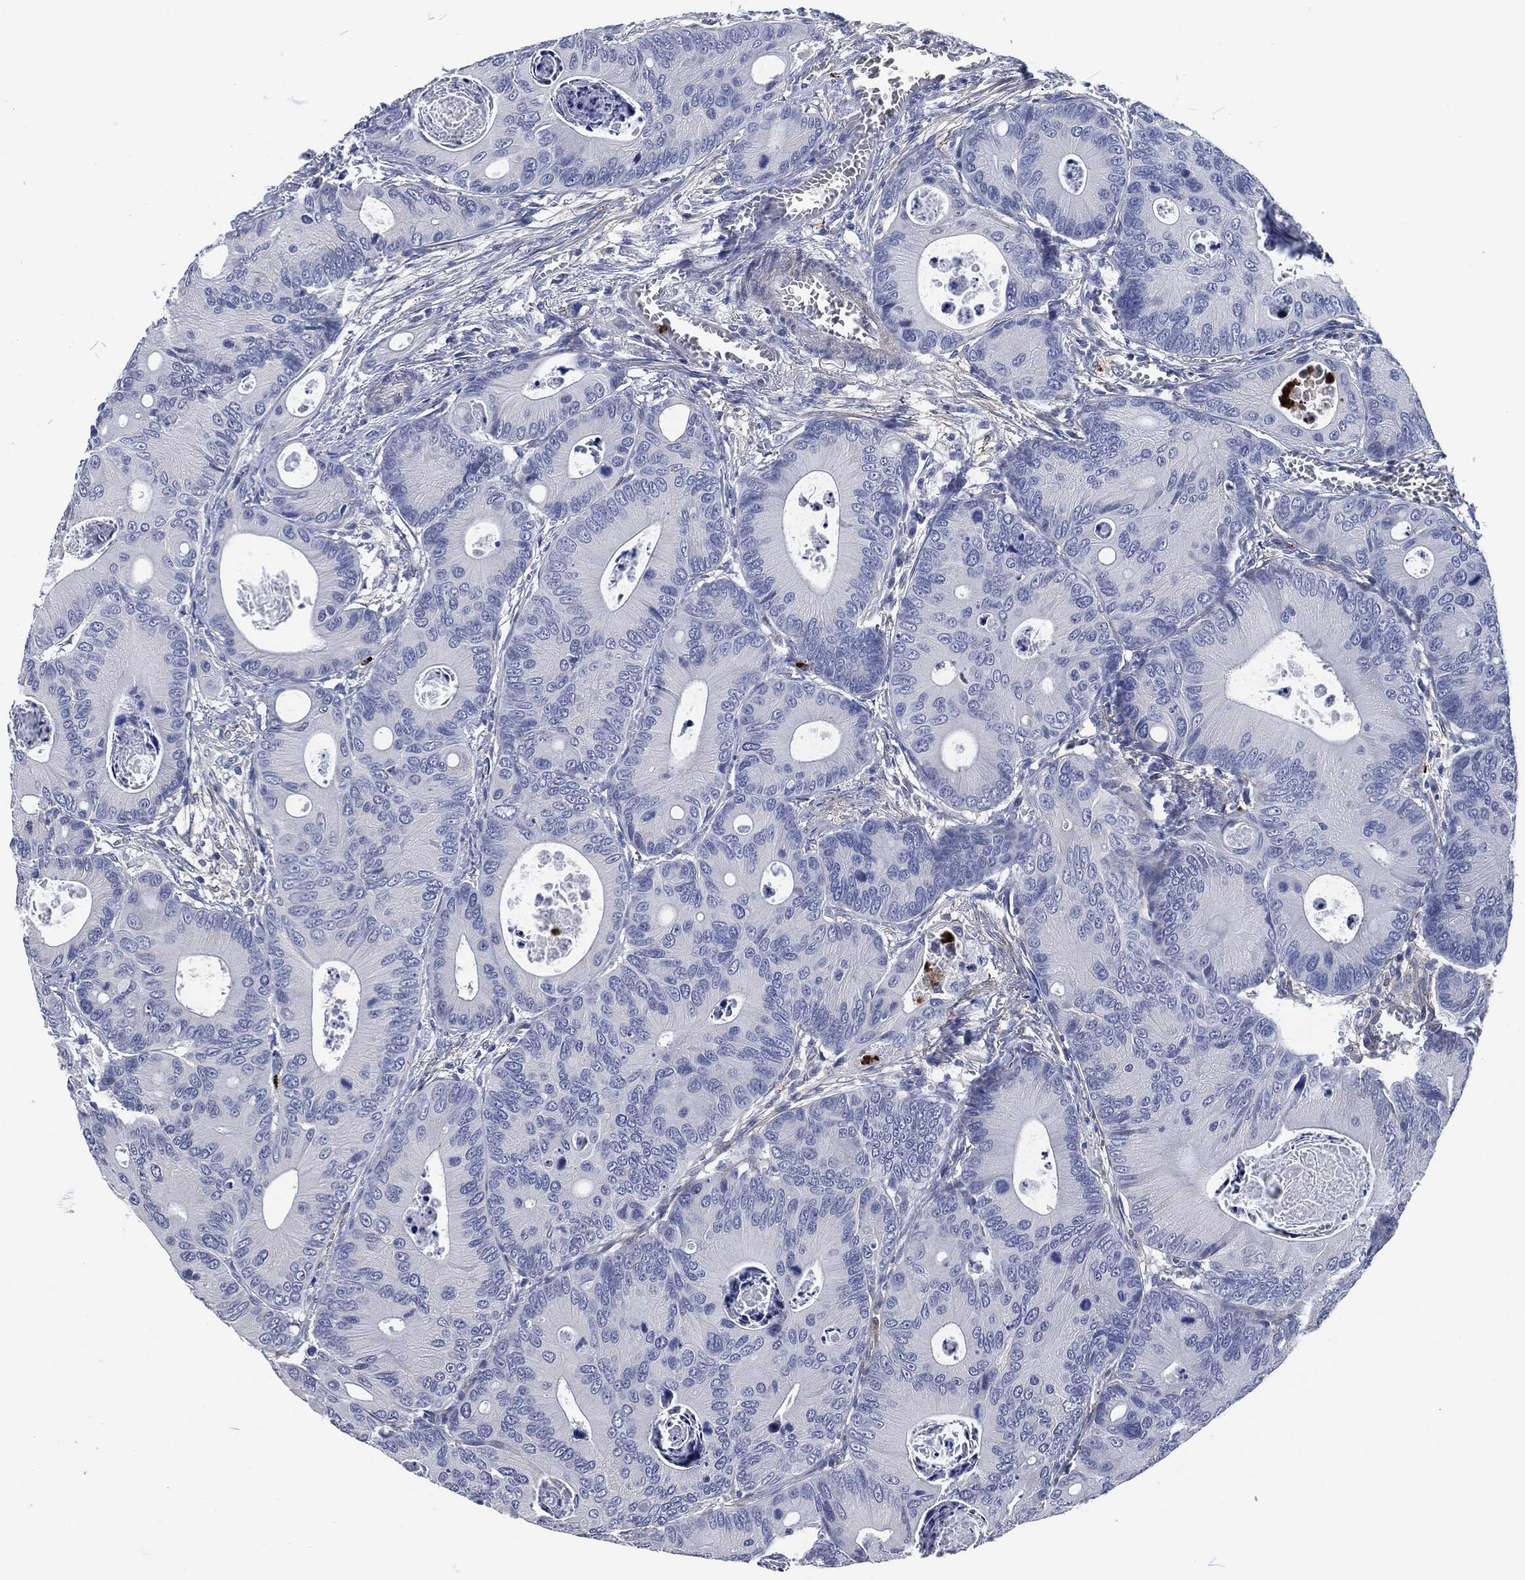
{"staining": {"intensity": "negative", "quantity": "none", "location": "none"}, "tissue": "colorectal cancer", "cell_type": "Tumor cells", "image_type": "cancer", "snomed": [{"axis": "morphology", "description": "Adenocarcinoma, NOS"}, {"axis": "topography", "description": "Colon"}], "caption": "Micrograph shows no significant protein positivity in tumor cells of colorectal cancer.", "gene": "MPO", "patient": {"sex": "female", "age": 72}}